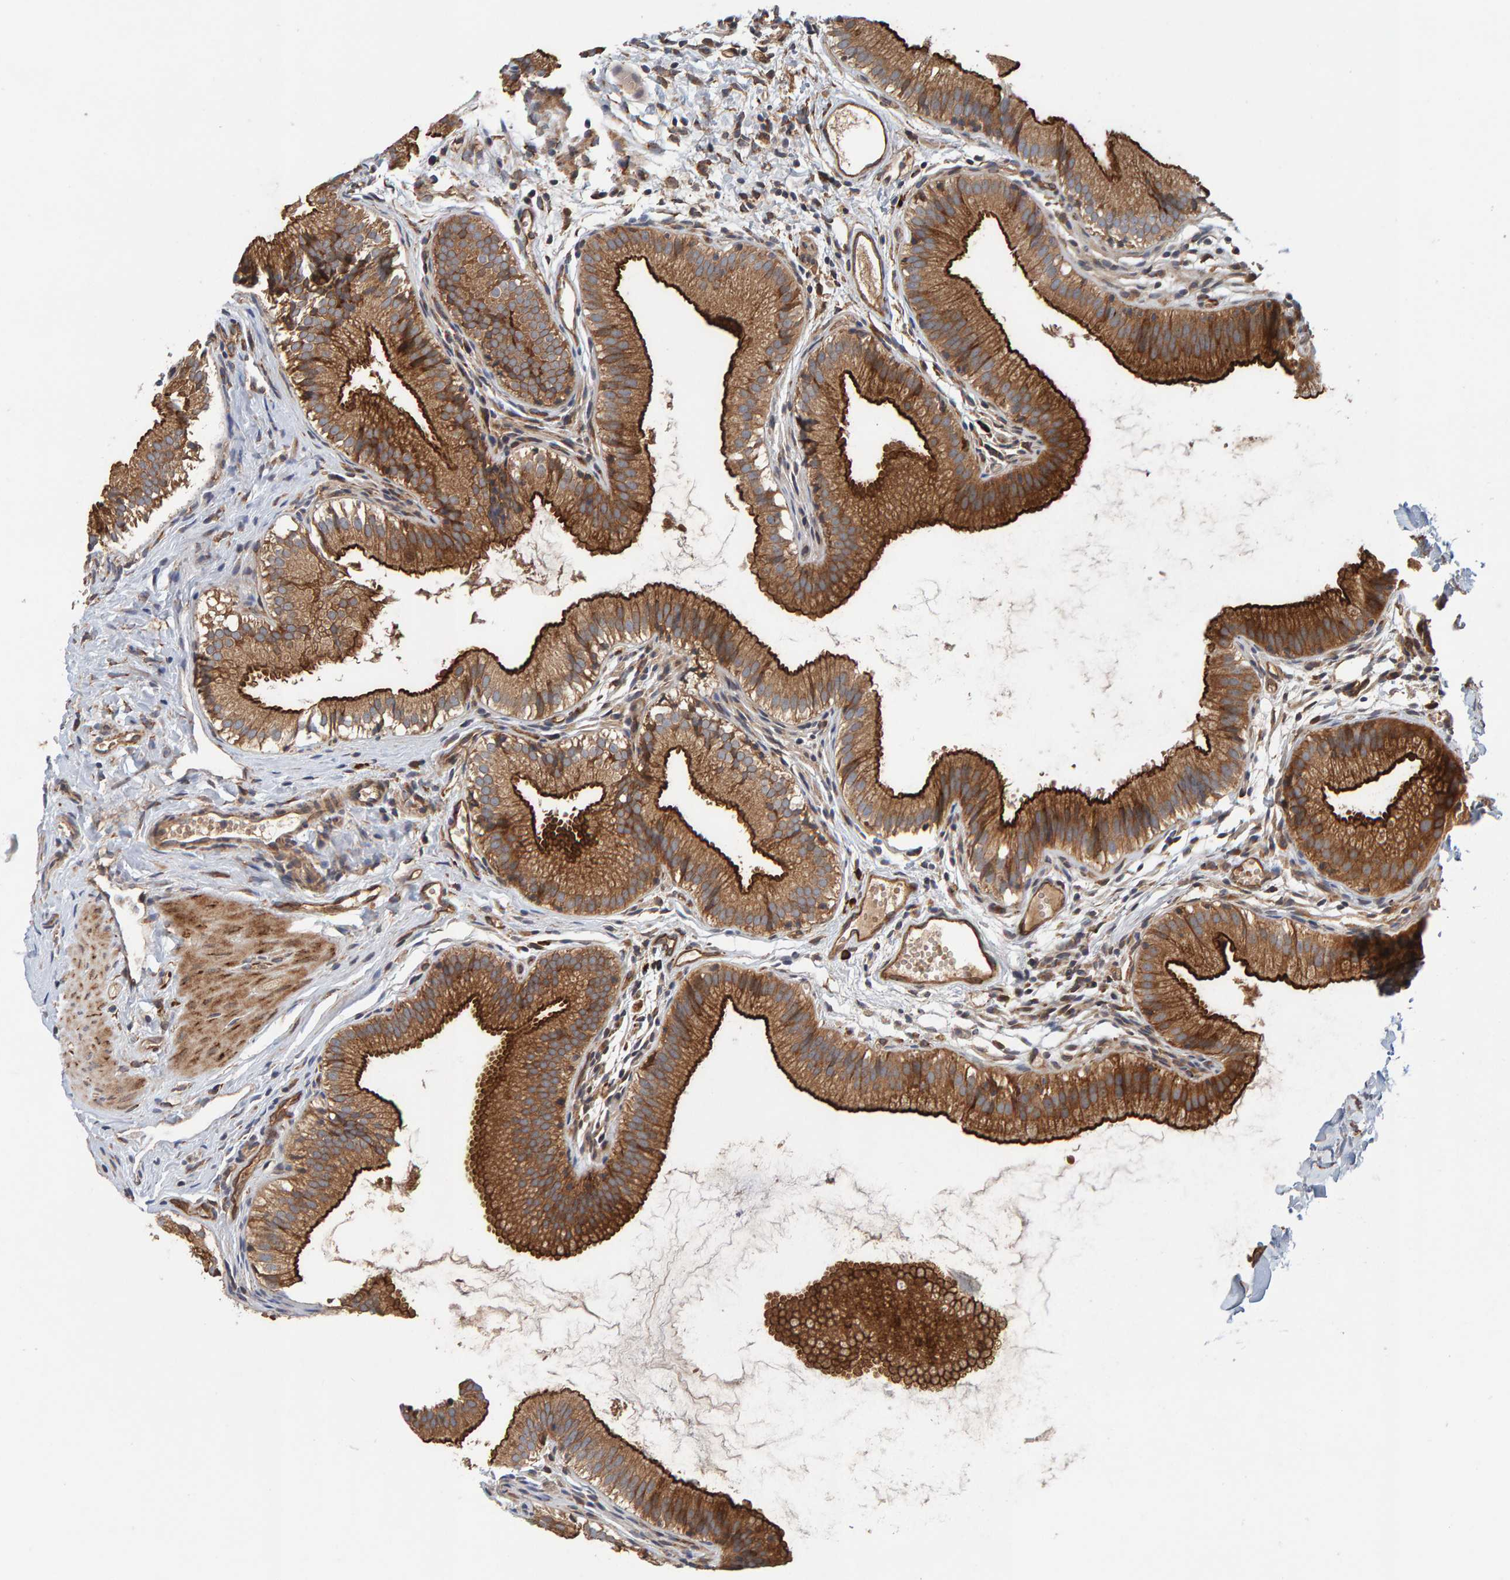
{"staining": {"intensity": "strong", "quantity": ">75%", "location": "cytoplasmic/membranous"}, "tissue": "gallbladder", "cell_type": "Glandular cells", "image_type": "normal", "snomed": [{"axis": "morphology", "description": "Normal tissue, NOS"}, {"axis": "topography", "description": "Gallbladder"}], "caption": "The immunohistochemical stain highlights strong cytoplasmic/membranous staining in glandular cells of unremarkable gallbladder. (Brightfield microscopy of DAB IHC at high magnification).", "gene": "BAIAP2", "patient": {"sex": "female", "age": 26}}